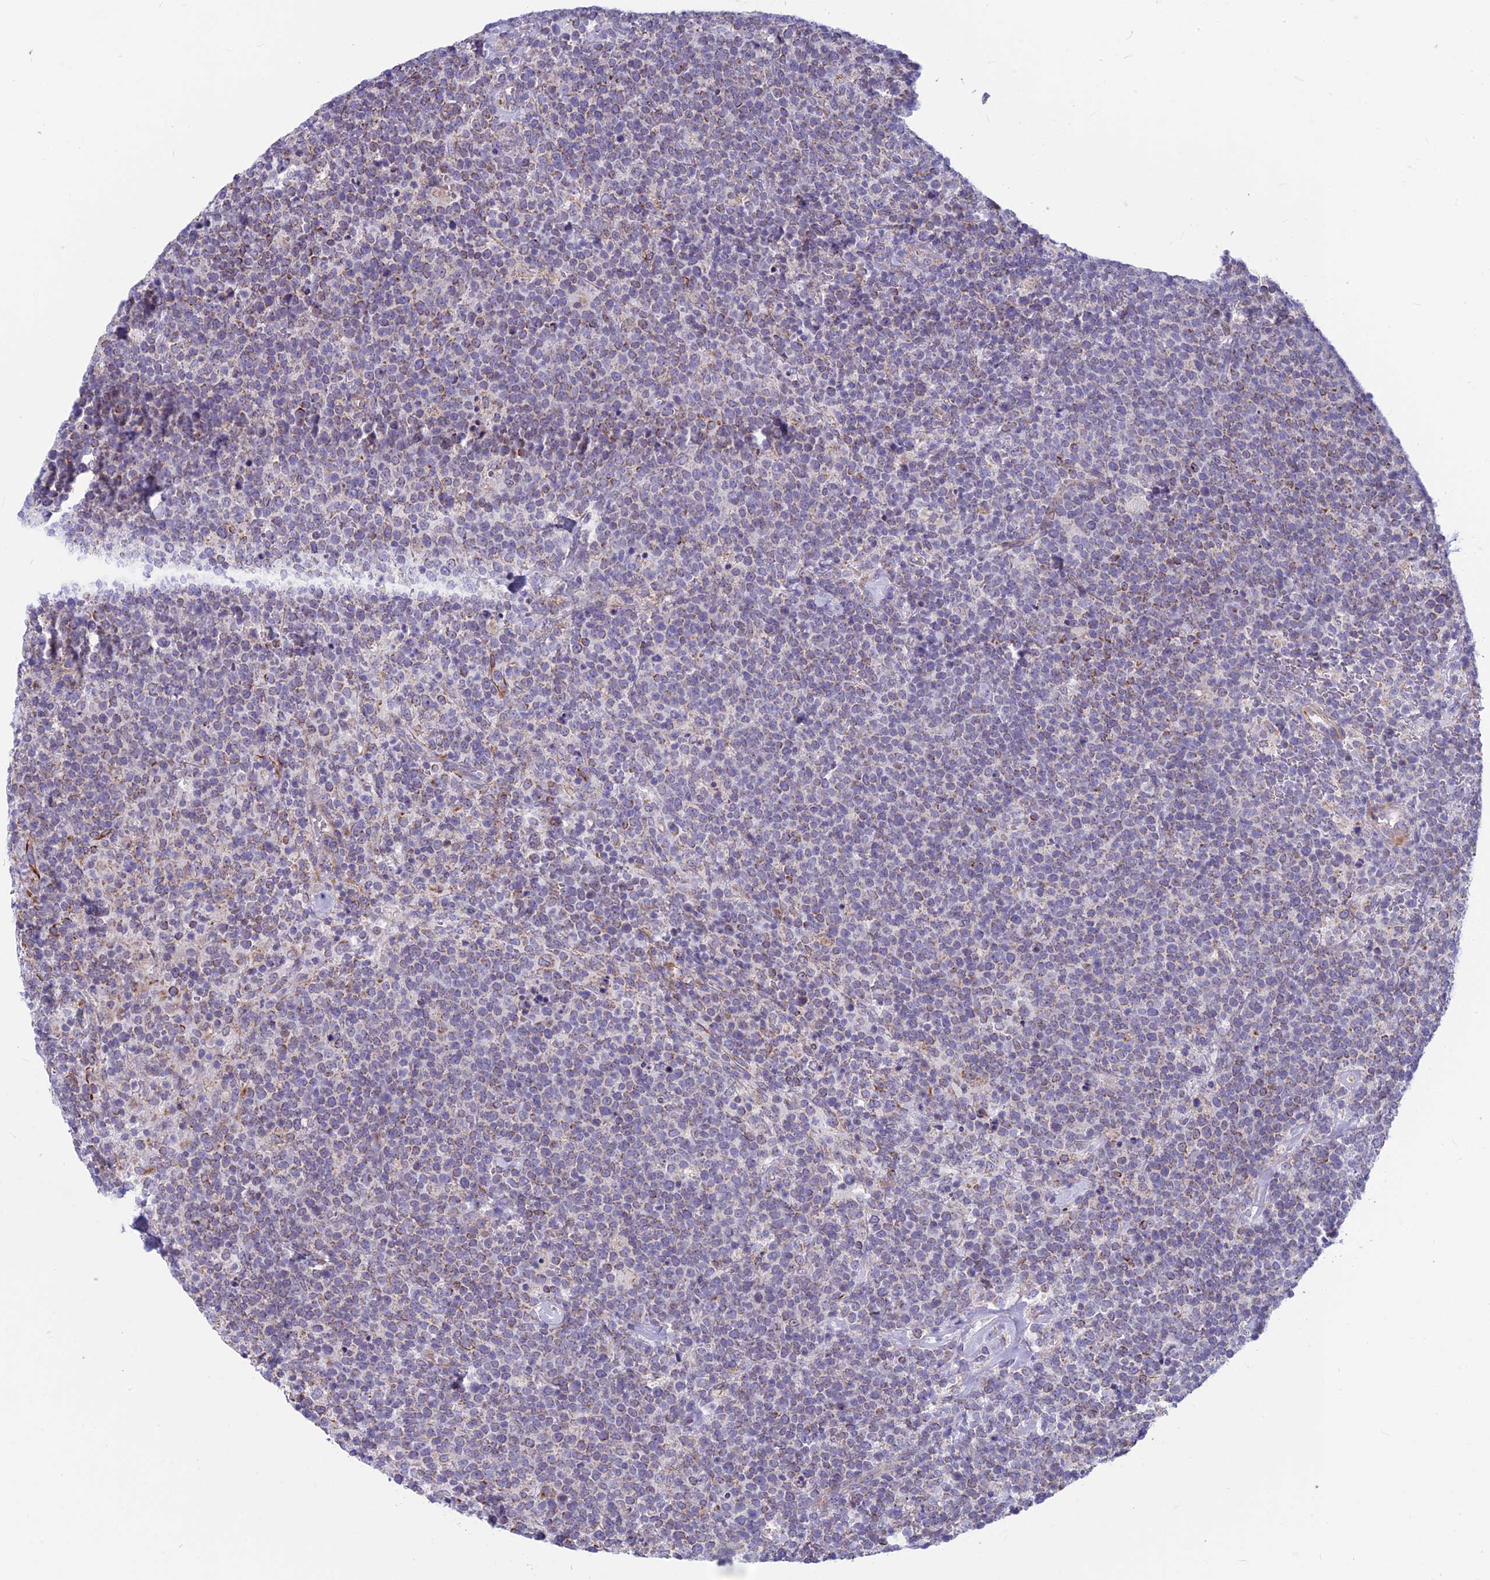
{"staining": {"intensity": "weak", "quantity": "25%-75%", "location": "cytoplasmic/membranous"}, "tissue": "lymphoma", "cell_type": "Tumor cells", "image_type": "cancer", "snomed": [{"axis": "morphology", "description": "Malignant lymphoma, non-Hodgkin's type, High grade"}, {"axis": "topography", "description": "Lymph node"}], "caption": "The immunohistochemical stain labels weak cytoplasmic/membranous positivity in tumor cells of malignant lymphoma, non-Hodgkin's type (high-grade) tissue.", "gene": "PLAC9", "patient": {"sex": "male", "age": 61}}